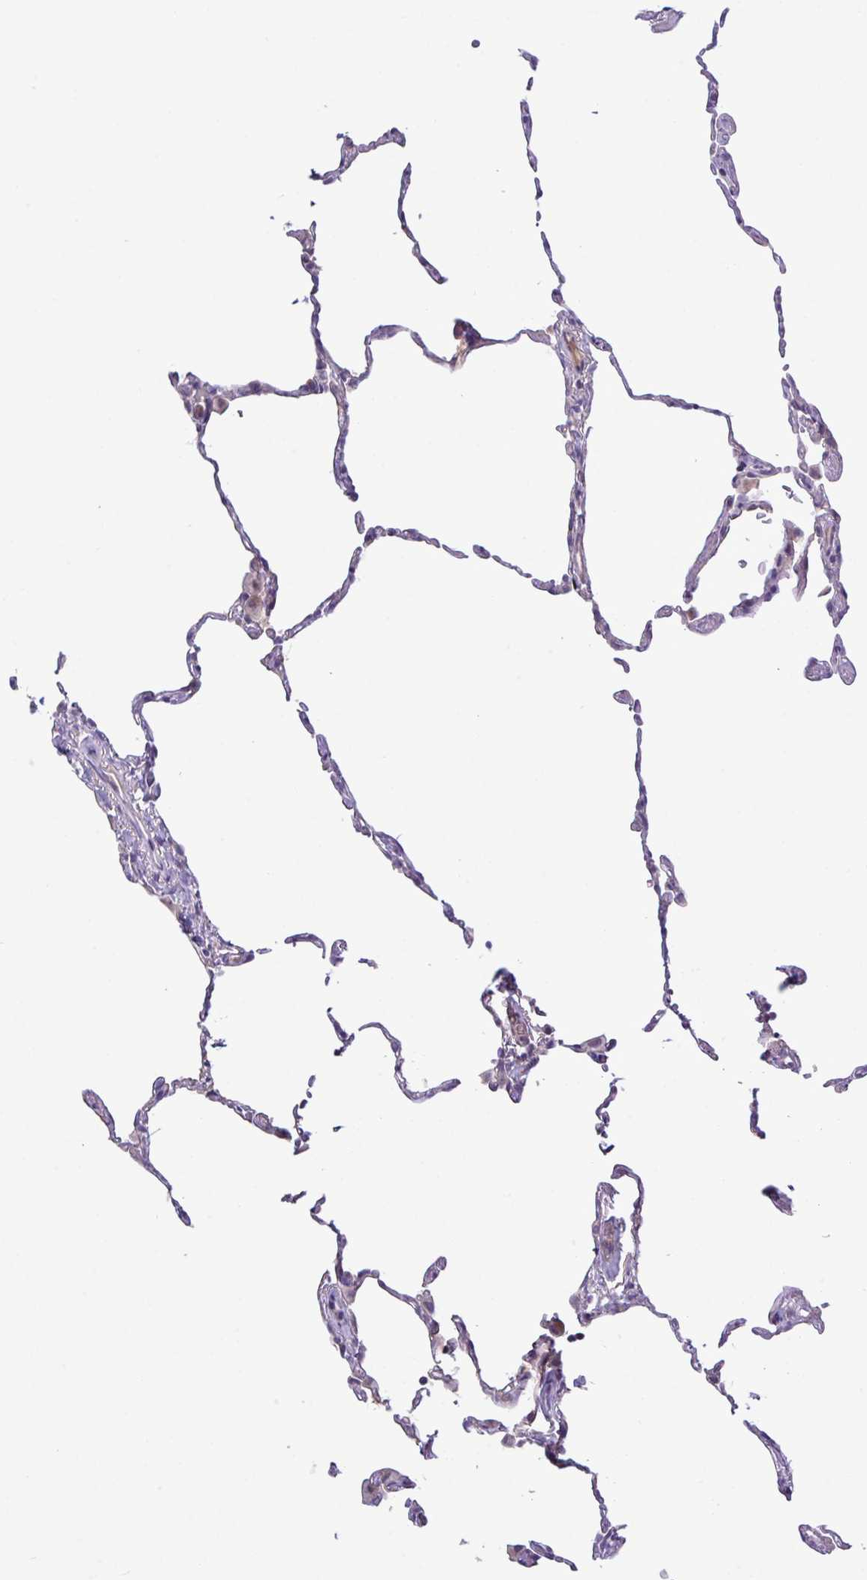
{"staining": {"intensity": "negative", "quantity": "none", "location": "none"}, "tissue": "lung", "cell_type": "Alveolar cells", "image_type": "normal", "snomed": [{"axis": "morphology", "description": "Normal tissue, NOS"}, {"axis": "topography", "description": "Lung"}], "caption": "Human lung stained for a protein using immunohistochemistry (IHC) reveals no staining in alveolar cells.", "gene": "SYNPO2L", "patient": {"sex": "female", "age": 57}}